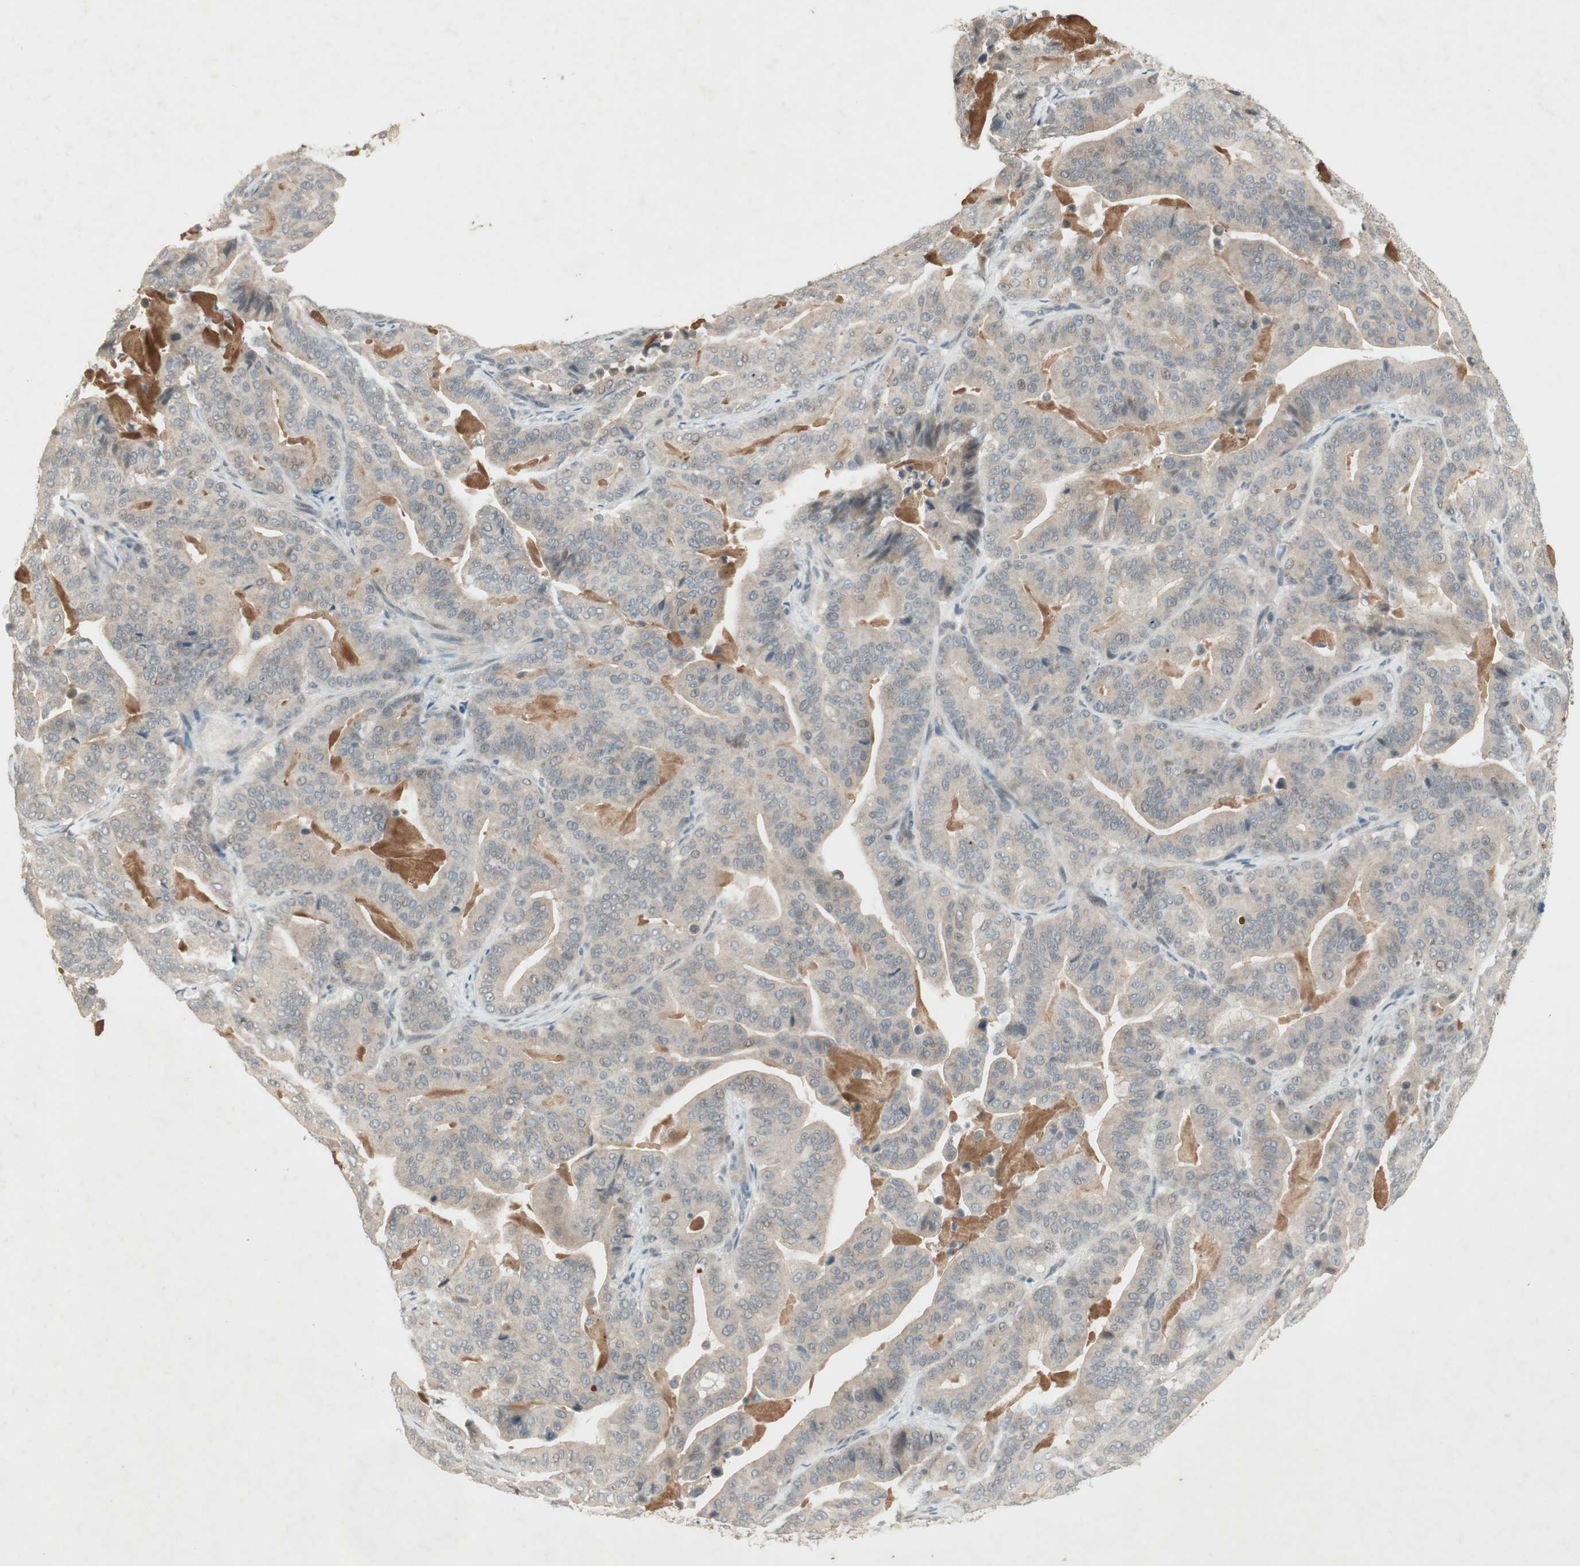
{"staining": {"intensity": "weak", "quantity": "25%-75%", "location": "cytoplasmic/membranous"}, "tissue": "pancreatic cancer", "cell_type": "Tumor cells", "image_type": "cancer", "snomed": [{"axis": "morphology", "description": "Adenocarcinoma, NOS"}, {"axis": "topography", "description": "Pancreas"}], "caption": "An image of human adenocarcinoma (pancreatic) stained for a protein displays weak cytoplasmic/membranous brown staining in tumor cells. The protein of interest is stained brown, and the nuclei are stained in blue (DAB (3,3'-diaminobenzidine) IHC with brightfield microscopy, high magnification).", "gene": "RNGTT", "patient": {"sex": "male", "age": 63}}